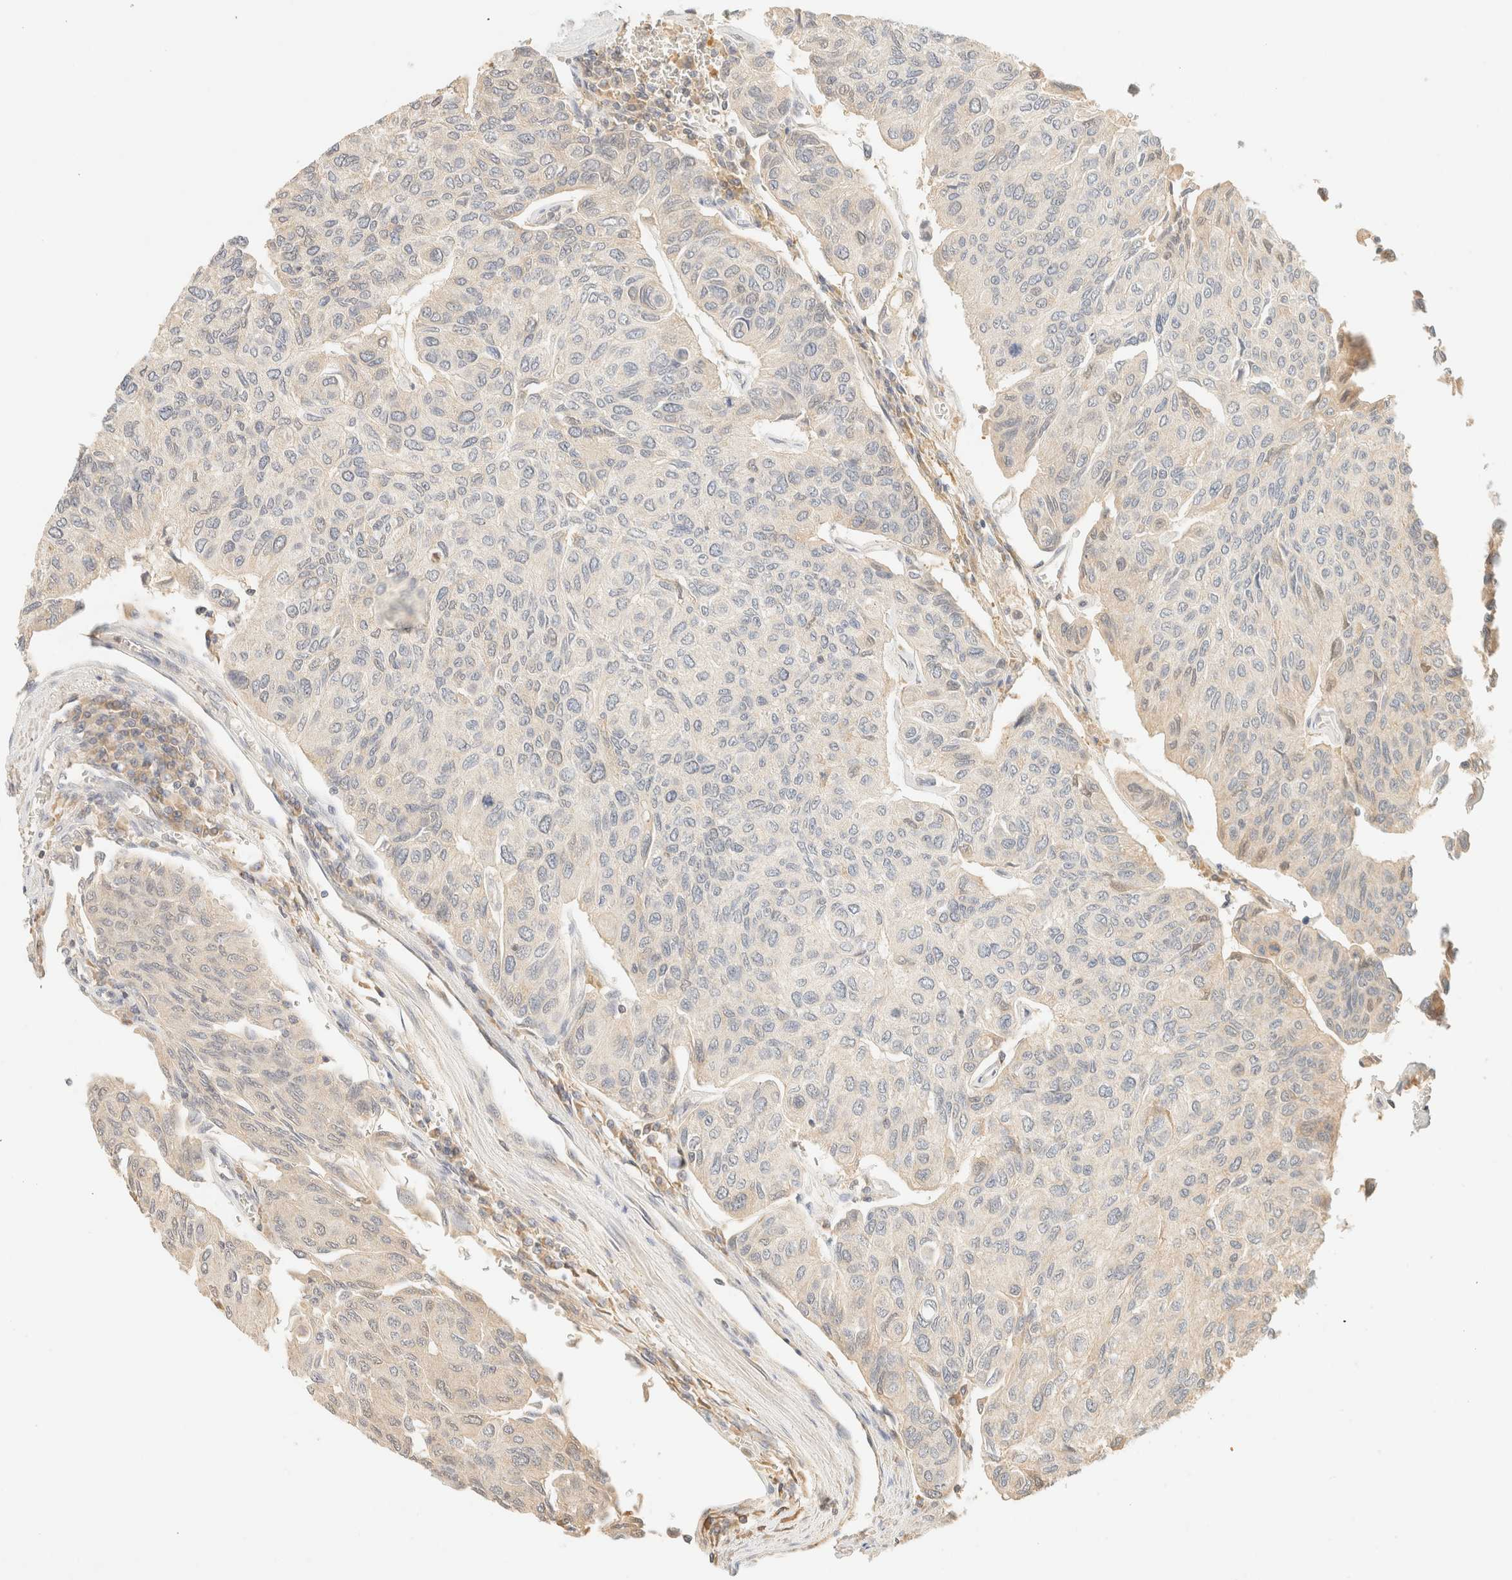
{"staining": {"intensity": "negative", "quantity": "none", "location": "none"}, "tissue": "urothelial cancer", "cell_type": "Tumor cells", "image_type": "cancer", "snomed": [{"axis": "morphology", "description": "Urothelial carcinoma, High grade"}, {"axis": "topography", "description": "Urinary bladder"}], "caption": "This is an IHC histopathology image of urothelial cancer. There is no positivity in tumor cells.", "gene": "TIMD4", "patient": {"sex": "male", "age": 66}}